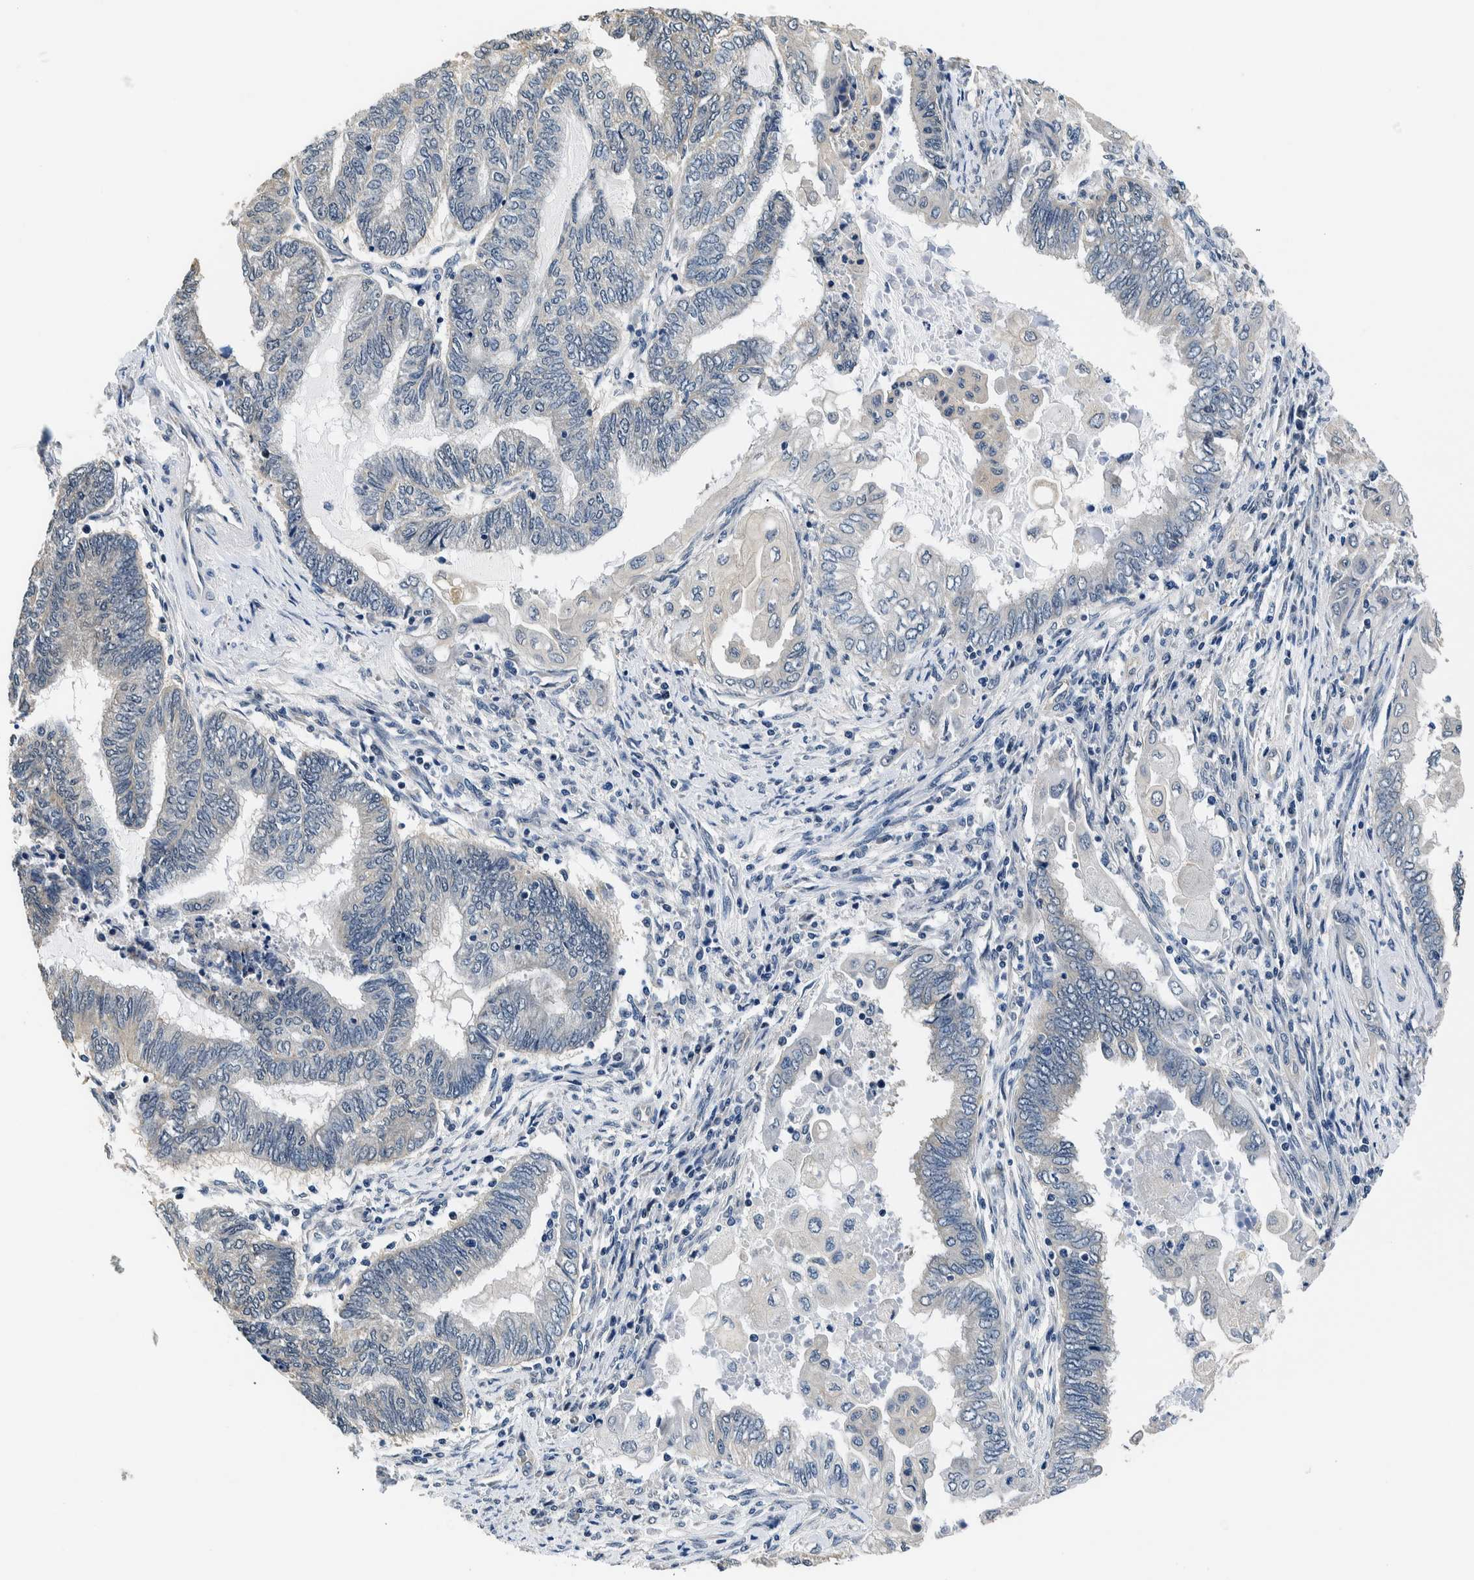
{"staining": {"intensity": "negative", "quantity": "none", "location": "none"}, "tissue": "endometrial cancer", "cell_type": "Tumor cells", "image_type": "cancer", "snomed": [{"axis": "morphology", "description": "Adenocarcinoma, NOS"}, {"axis": "topography", "description": "Uterus"}, {"axis": "topography", "description": "Endometrium"}], "caption": "Image shows no protein expression in tumor cells of endometrial cancer (adenocarcinoma) tissue.", "gene": "NIBAN2", "patient": {"sex": "female", "age": 70}}